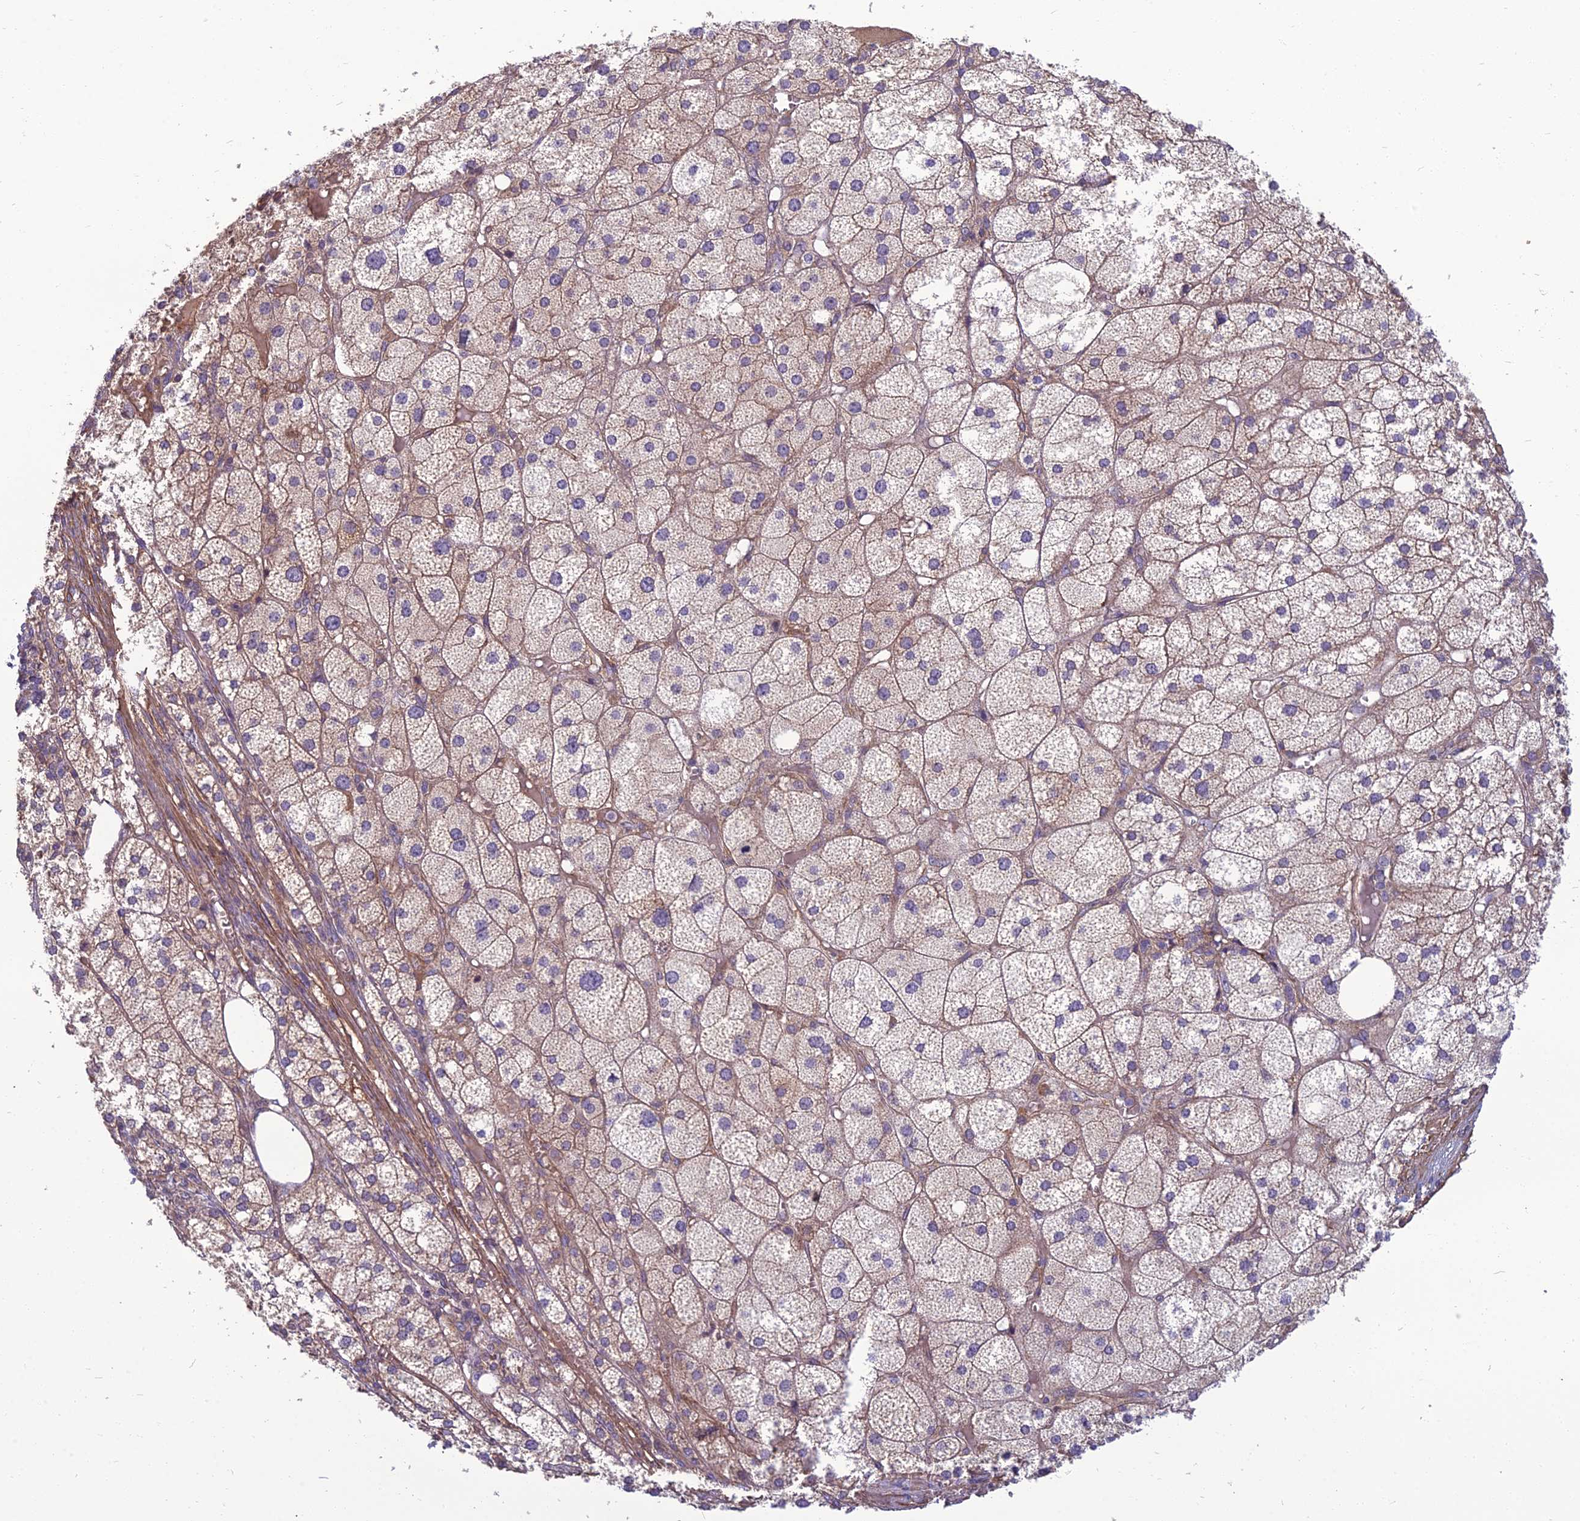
{"staining": {"intensity": "moderate", "quantity": "25%-75%", "location": "cytoplasmic/membranous"}, "tissue": "adrenal gland", "cell_type": "Glandular cells", "image_type": "normal", "snomed": [{"axis": "morphology", "description": "Normal tissue, NOS"}, {"axis": "topography", "description": "Adrenal gland"}], "caption": "Immunohistochemical staining of unremarkable human adrenal gland demonstrates medium levels of moderate cytoplasmic/membranous expression in approximately 25%-75% of glandular cells.", "gene": "WDR24", "patient": {"sex": "female", "age": 61}}